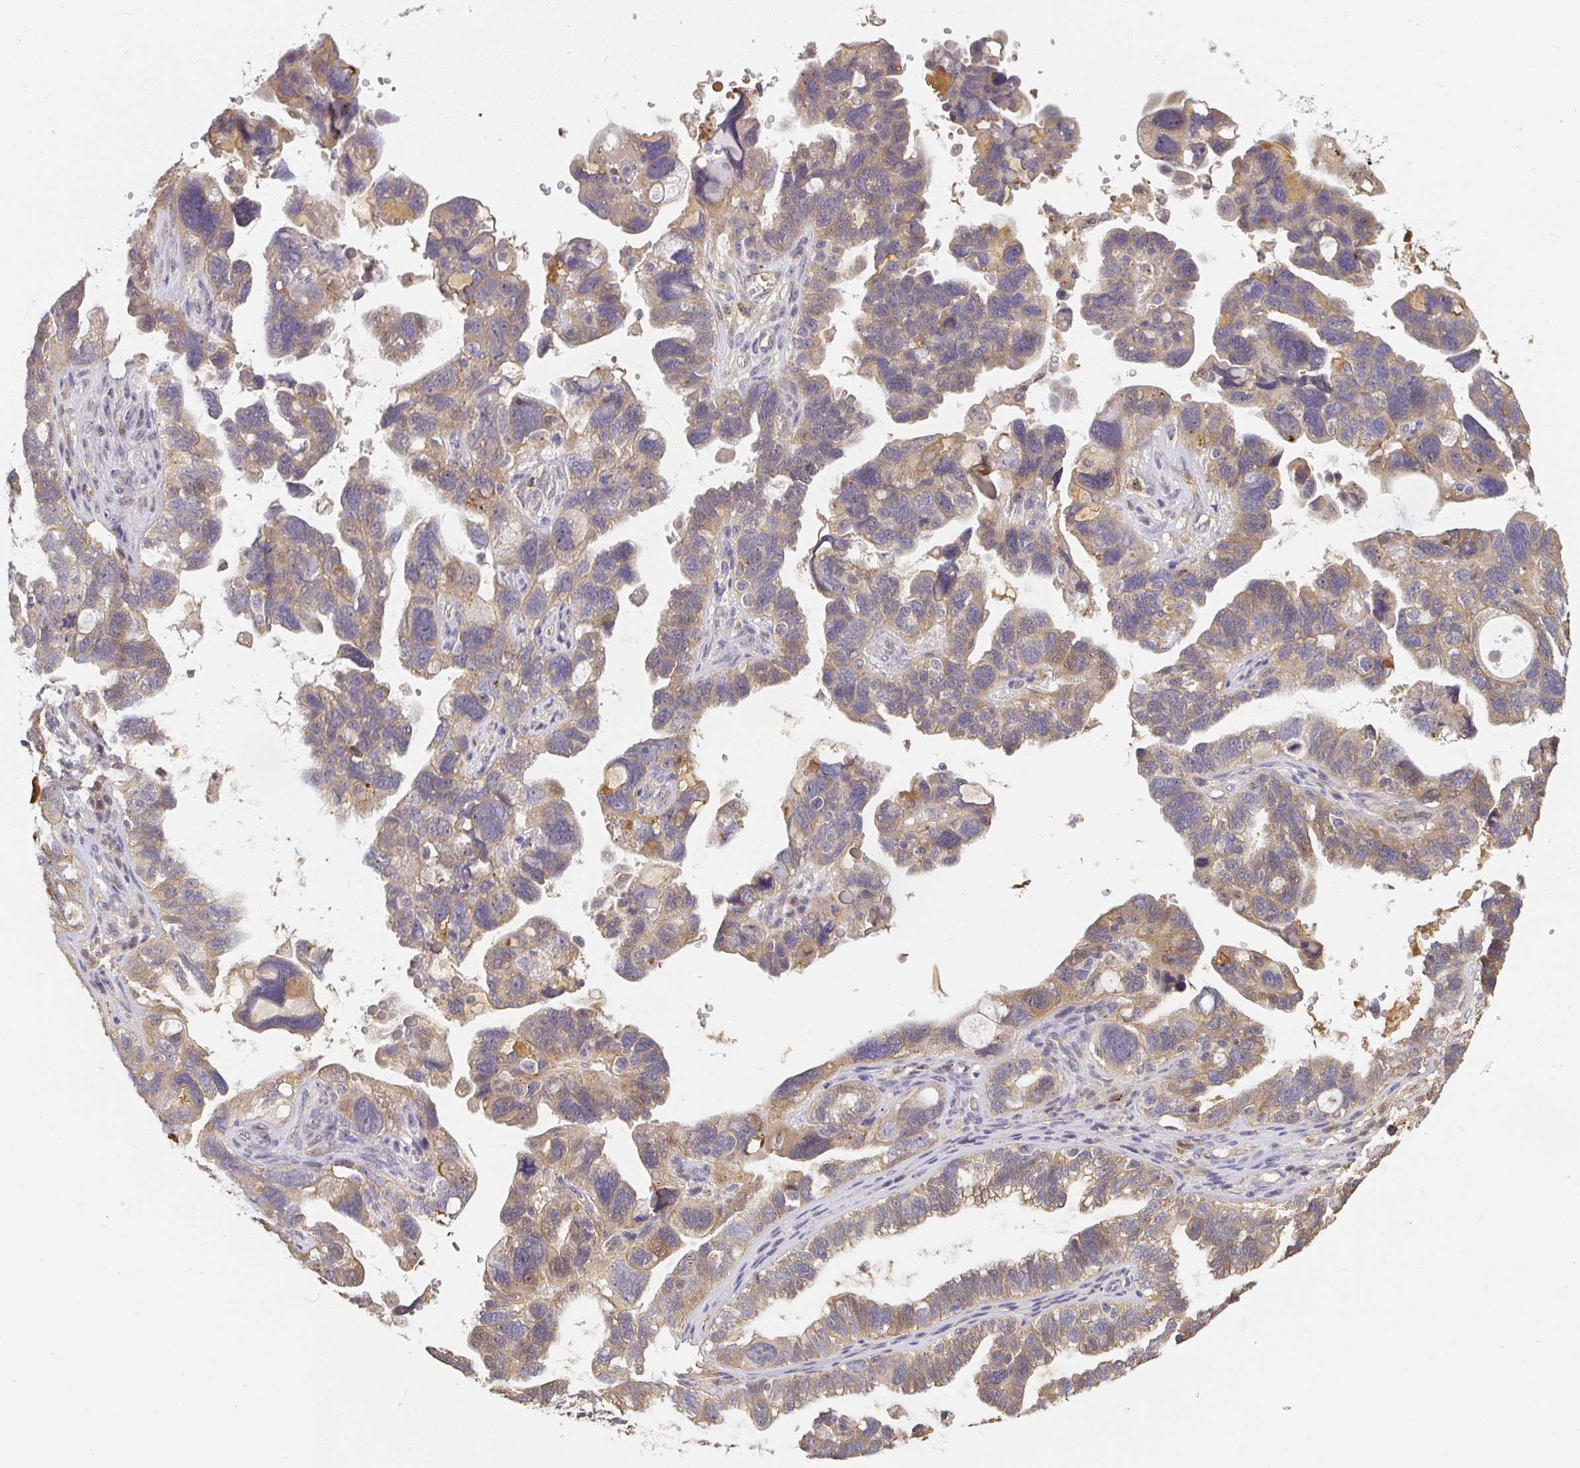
{"staining": {"intensity": "weak", "quantity": ">75%", "location": "cytoplasmic/membranous"}, "tissue": "ovarian cancer", "cell_type": "Tumor cells", "image_type": "cancer", "snomed": [{"axis": "morphology", "description": "Cystadenocarcinoma, serous, NOS"}, {"axis": "topography", "description": "Ovary"}], "caption": "High-power microscopy captured an immunohistochemistry (IHC) micrograph of ovarian cancer (serous cystadenocarcinoma), revealing weak cytoplasmic/membranous expression in approximately >75% of tumor cells. The staining was performed using DAB, with brown indicating positive protein expression. Nuclei are stained blue with hematoxylin.", "gene": "SLC35B3", "patient": {"sex": "female", "age": 60}}